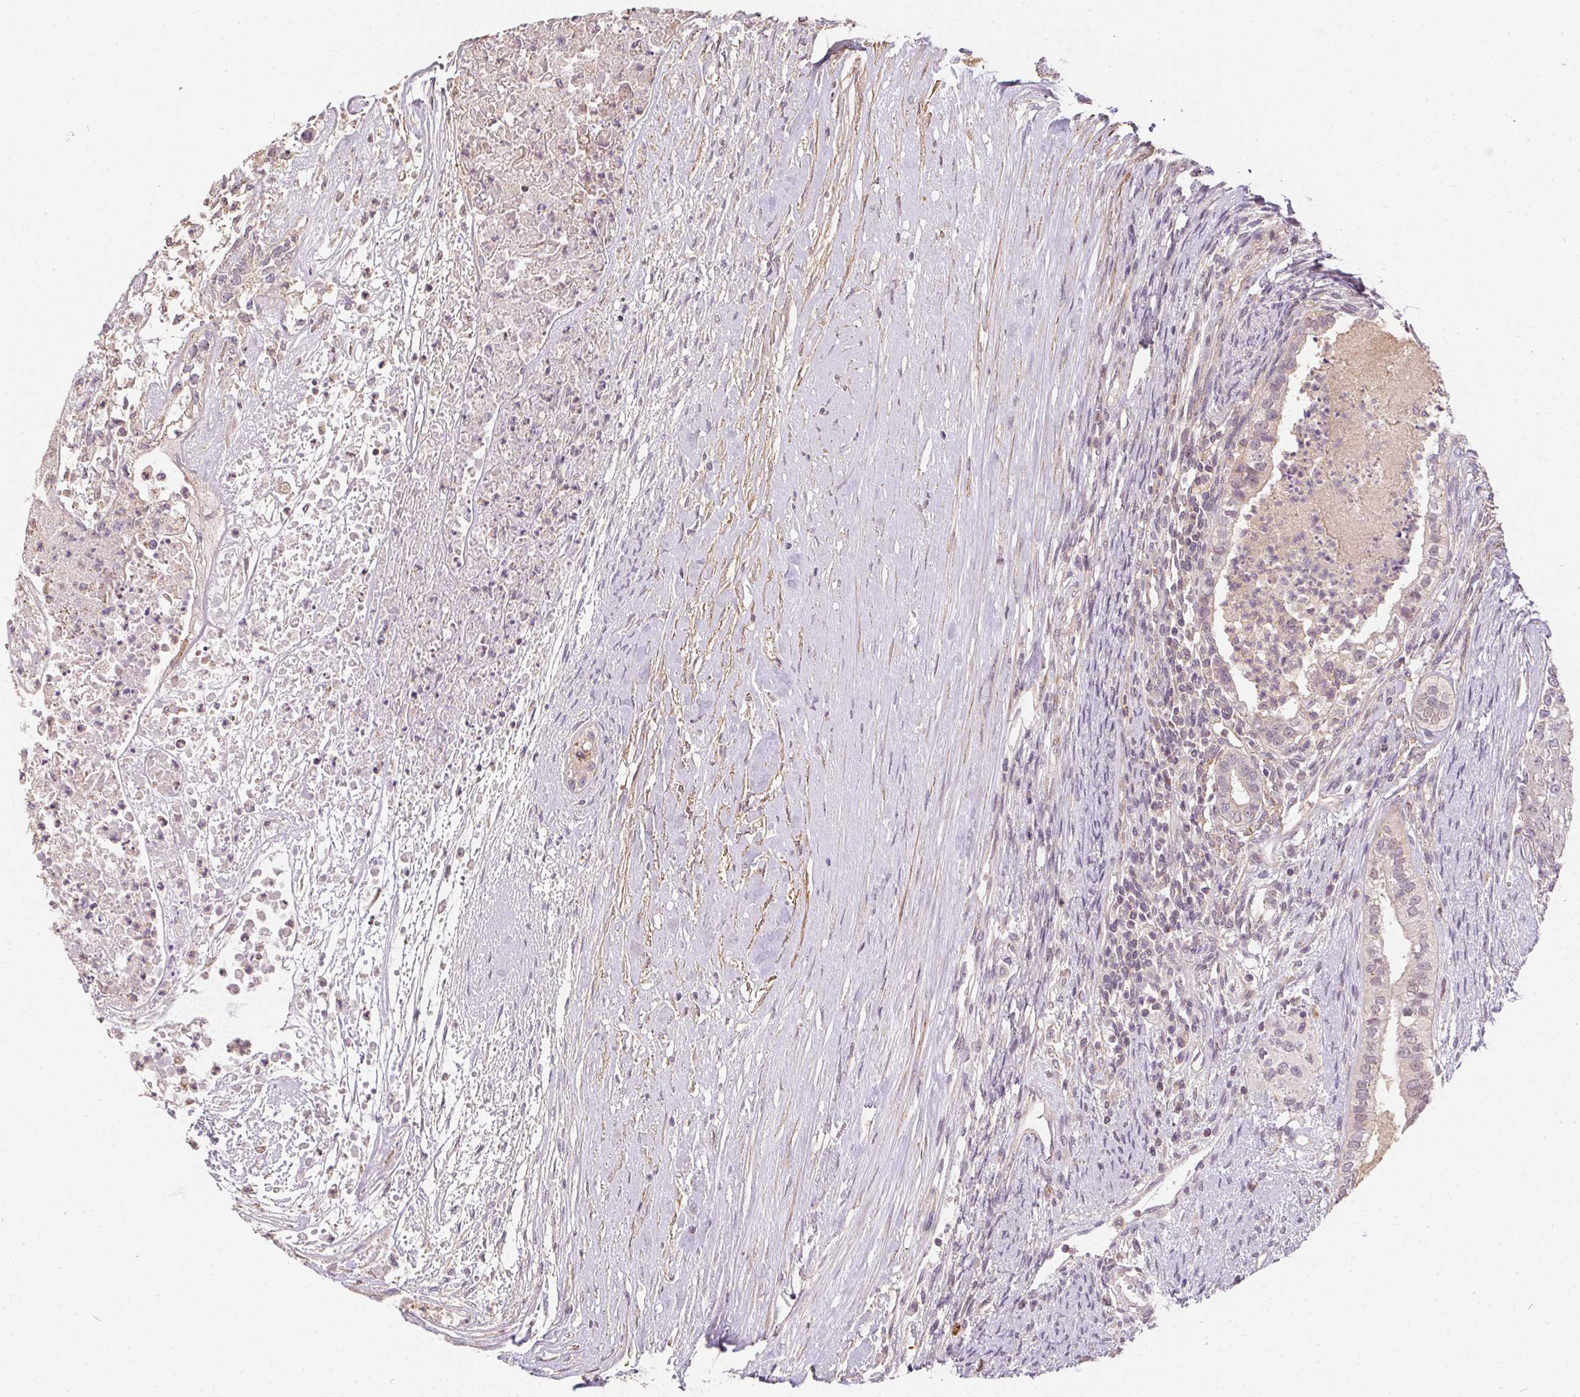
{"staining": {"intensity": "weak", "quantity": "25%-75%", "location": "cytoplasmic/membranous"}, "tissue": "testis cancer", "cell_type": "Tumor cells", "image_type": "cancer", "snomed": [{"axis": "morphology", "description": "Carcinoma, Embryonal, NOS"}, {"axis": "topography", "description": "Testis"}], "caption": "Protein expression analysis of human testis embryonal carcinoma reveals weak cytoplasmic/membranous expression in approximately 25%-75% of tumor cells. The staining is performed using DAB brown chromogen to label protein expression. The nuclei are counter-stained blue using hematoxylin.", "gene": "REV3L", "patient": {"sex": "male", "age": 37}}